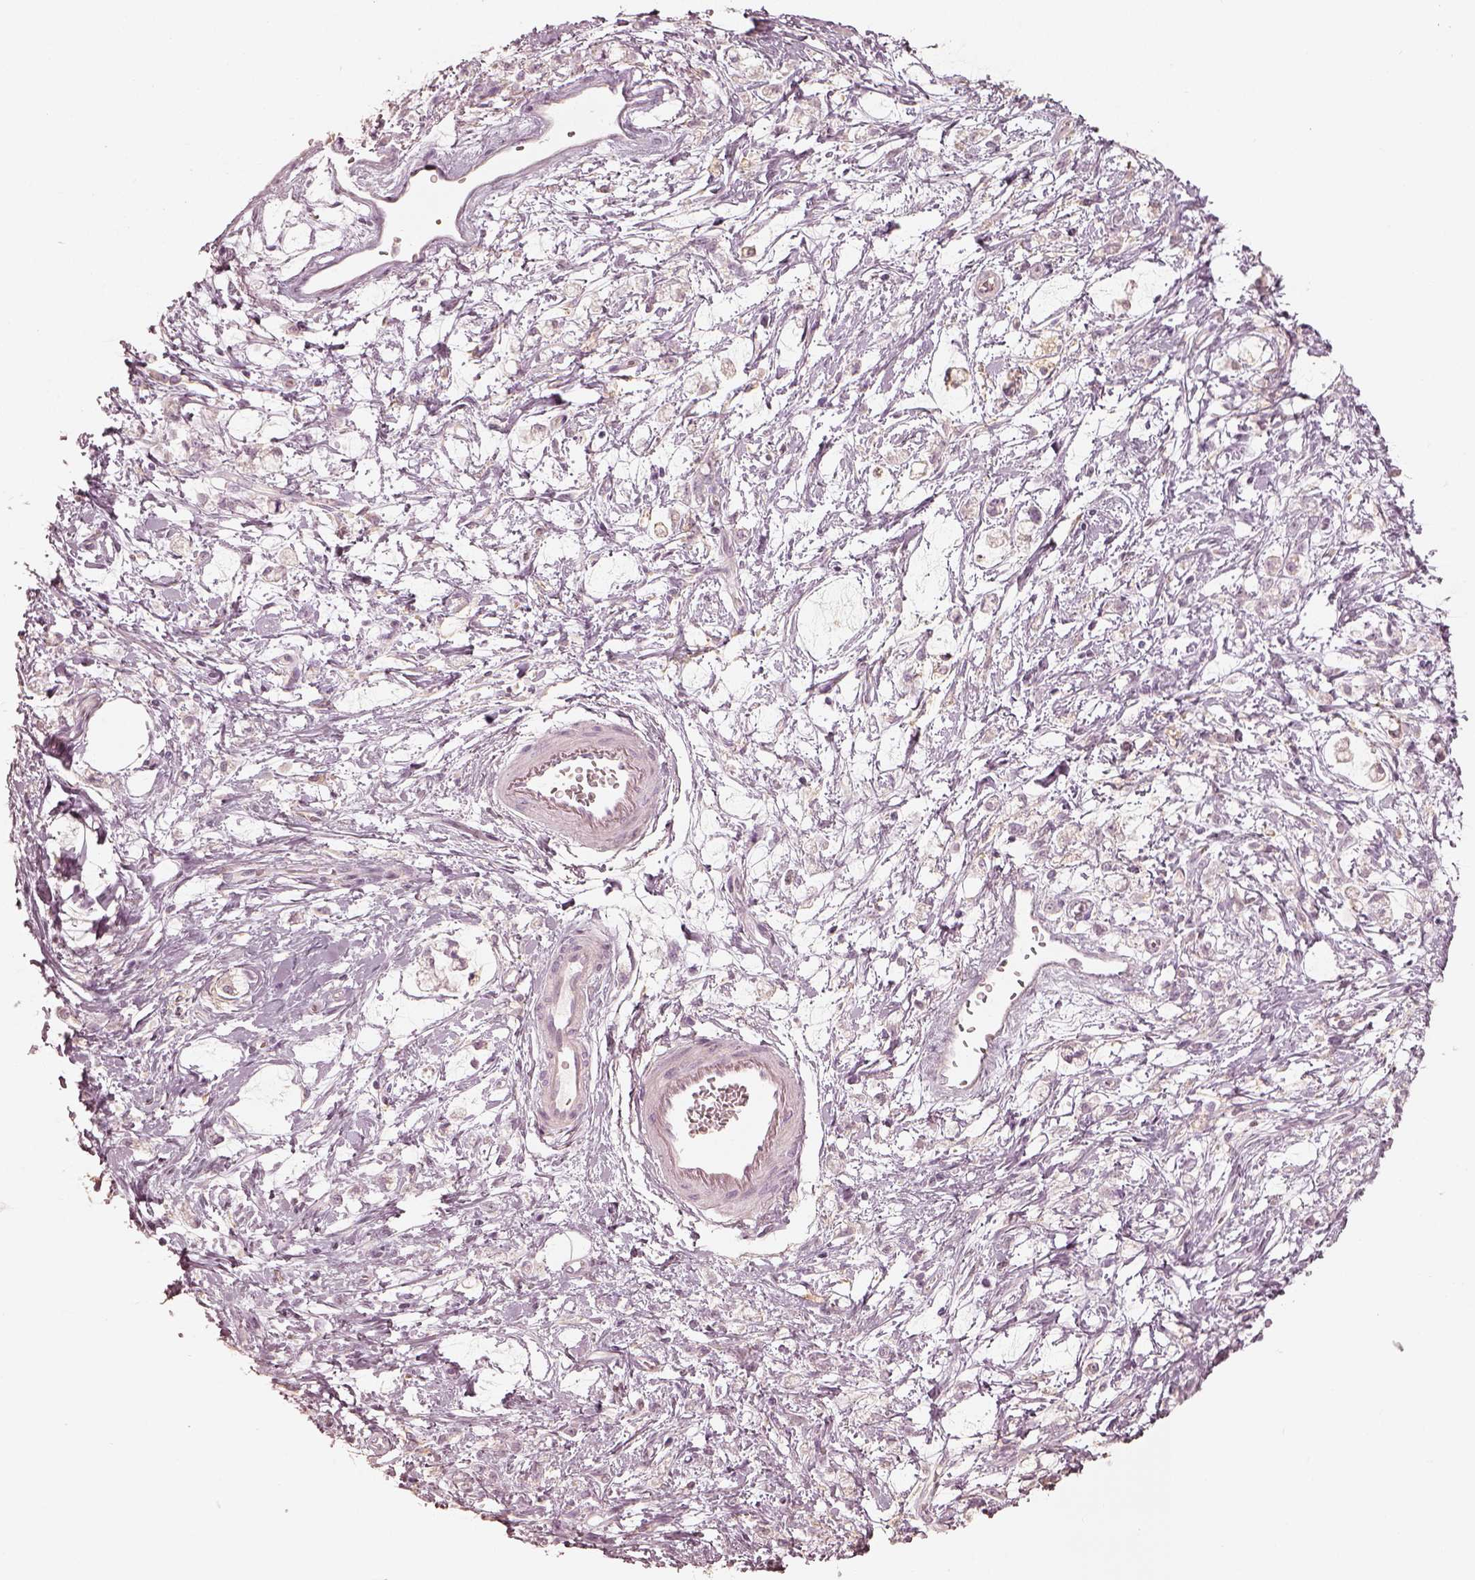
{"staining": {"intensity": "negative", "quantity": "none", "location": "none"}, "tissue": "stomach cancer", "cell_type": "Tumor cells", "image_type": "cancer", "snomed": [{"axis": "morphology", "description": "Adenocarcinoma, NOS"}, {"axis": "topography", "description": "Stomach"}], "caption": "Immunohistochemistry of stomach cancer demonstrates no expression in tumor cells. (DAB immunohistochemistry (IHC) with hematoxylin counter stain).", "gene": "FMNL2", "patient": {"sex": "female", "age": 60}}